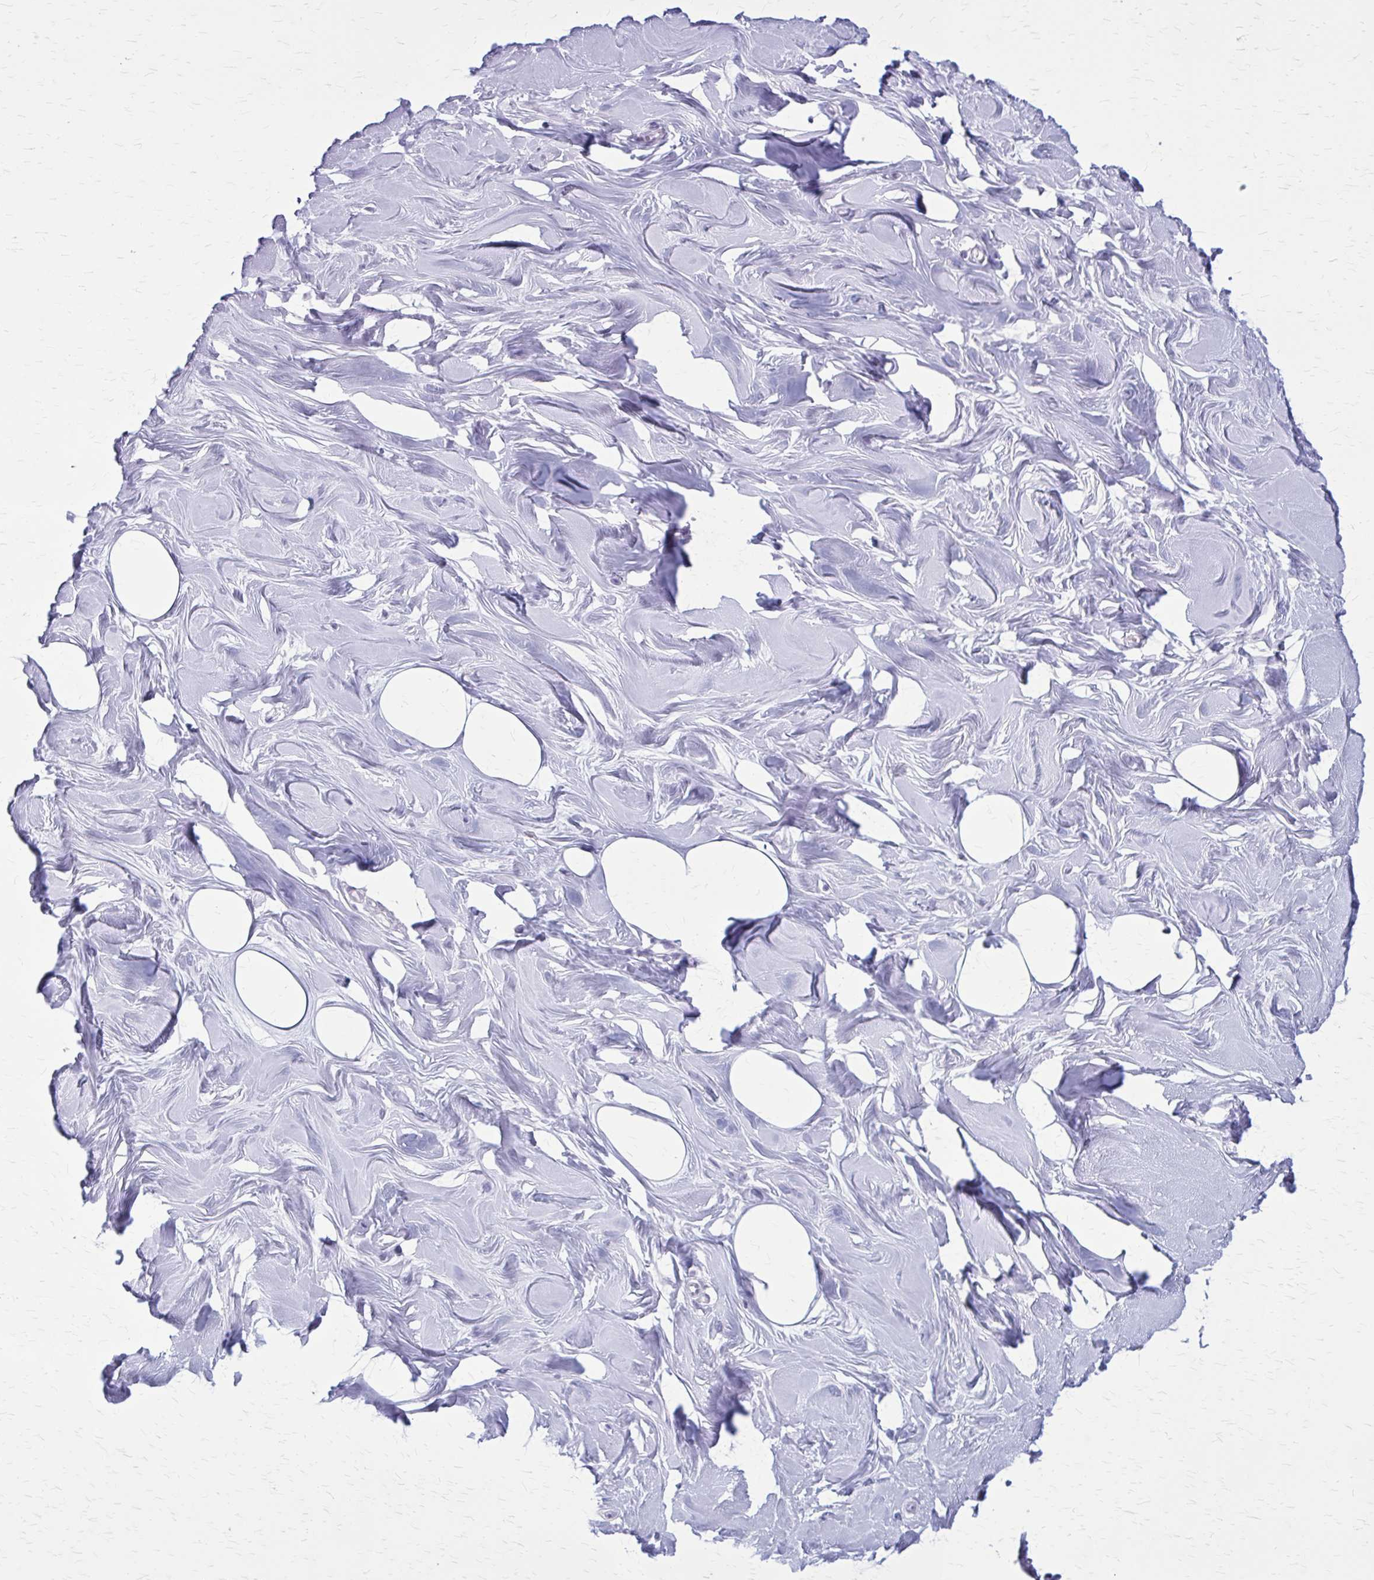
{"staining": {"intensity": "negative", "quantity": "none", "location": "none"}, "tissue": "breast", "cell_type": "Adipocytes", "image_type": "normal", "snomed": [{"axis": "morphology", "description": "Normal tissue, NOS"}, {"axis": "topography", "description": "Breast"}], "caption": "Immunohistochemistry (IHC) photomicrograph of normal breast: human breast stained with DAB reveals no significant protein positivity in adipocytes. (DAB immunohistochemistry (IHC) with hematoxylin counter stain).", "gene": "GAD1", "patient": {"sex": "female", "age": 27}}